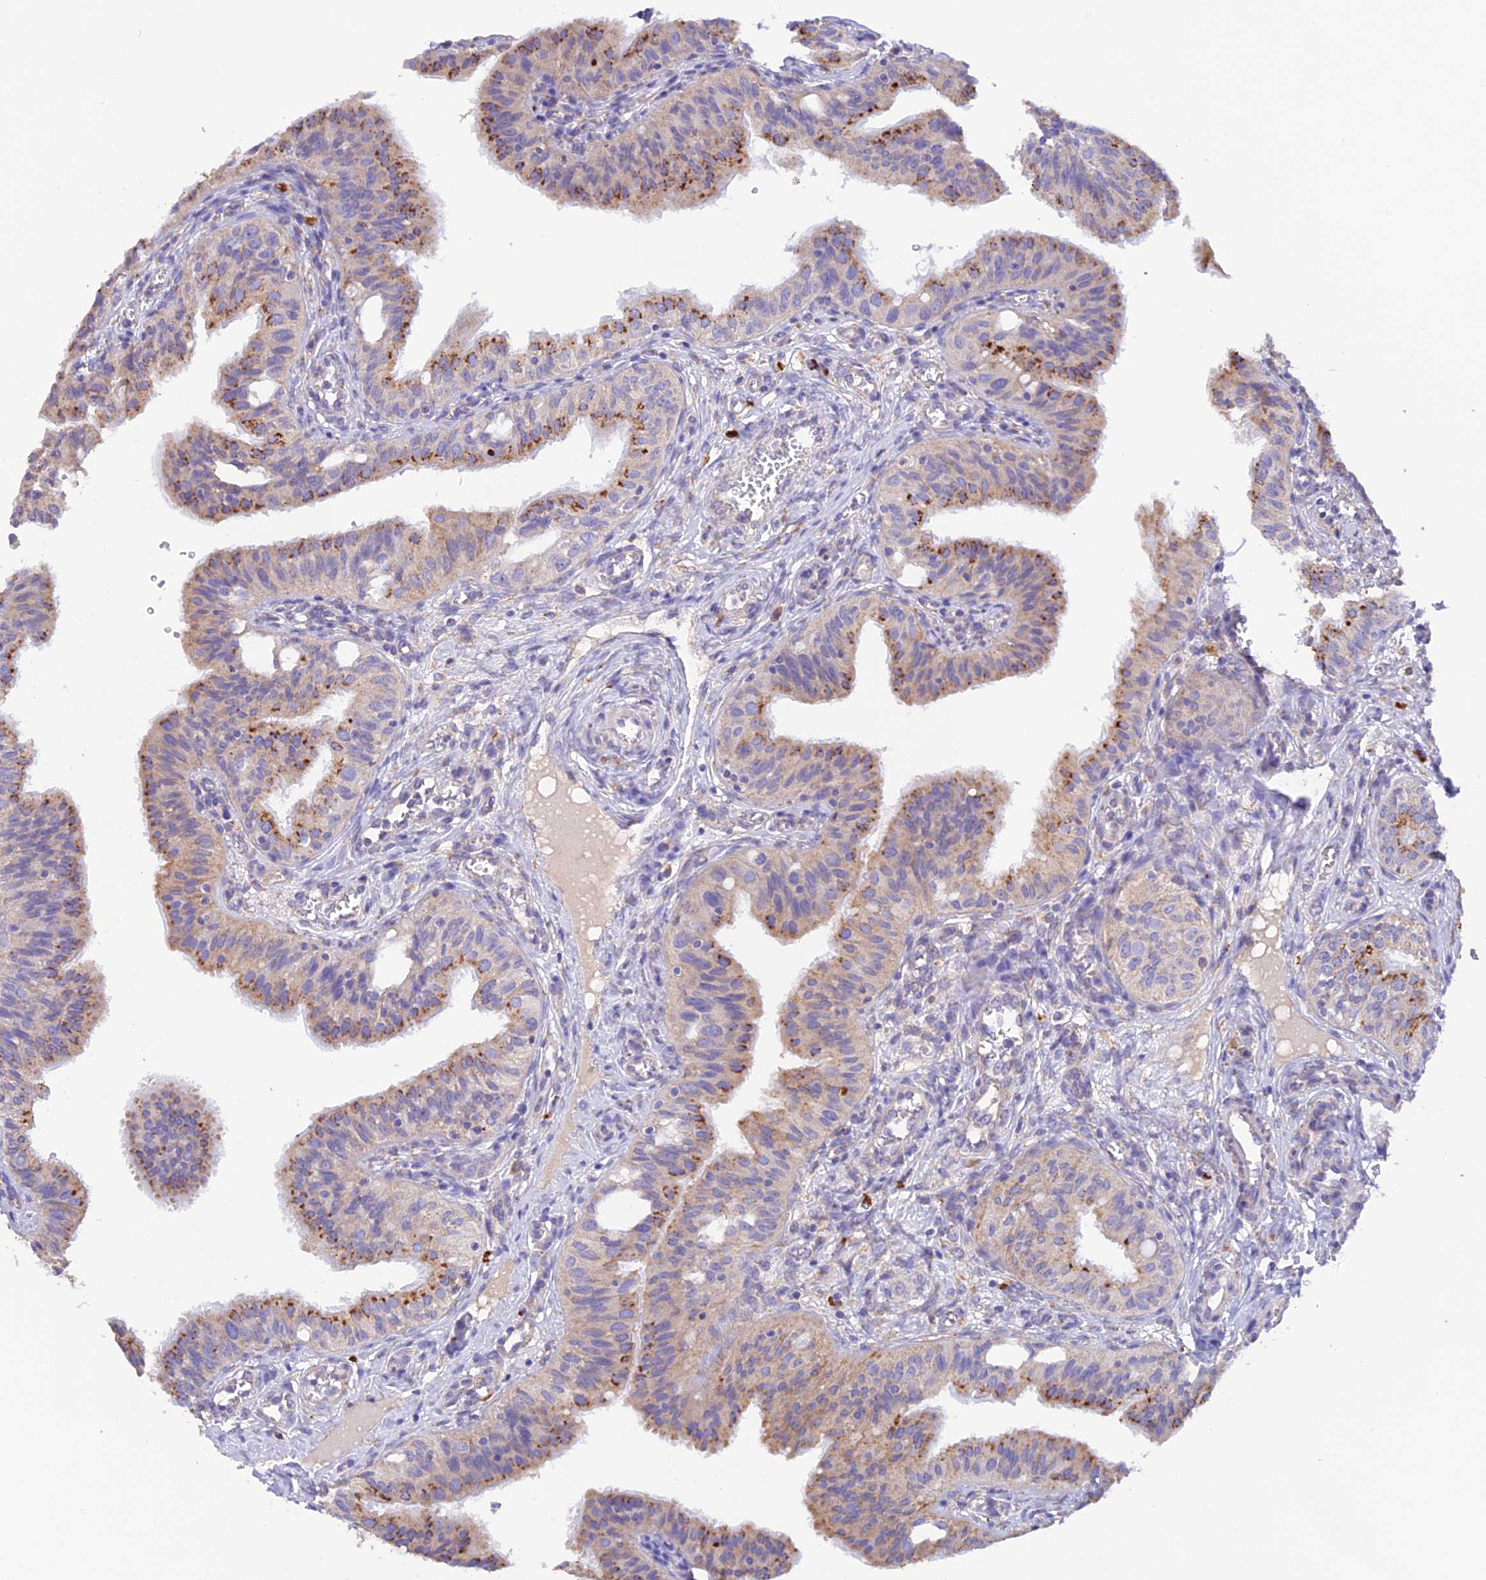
{"staining": {"intensity": "moderate", "quantity": "25%-75%", "location": "cytoplasmic/membranous"}, "tissue": "fallopian tube", "cell_type": "Glandular cells", "image_type": "normal", "snomed": [{"axis": "morphology", "description": "Normal tissue, NOS"}, {"axis": "topography", "description": "Fallopian tube"}, {"axis": "topography", "description": "Ovary"}], "caption": "Brown immunohistochemical staining in benign fallopian tube demonstrates moderate cytoplasmic/membranous positivity in about 25%-75% of glandular cells.", "gene": "ENSG00000255439", "patient": {"sex": "female", "age": 42}}